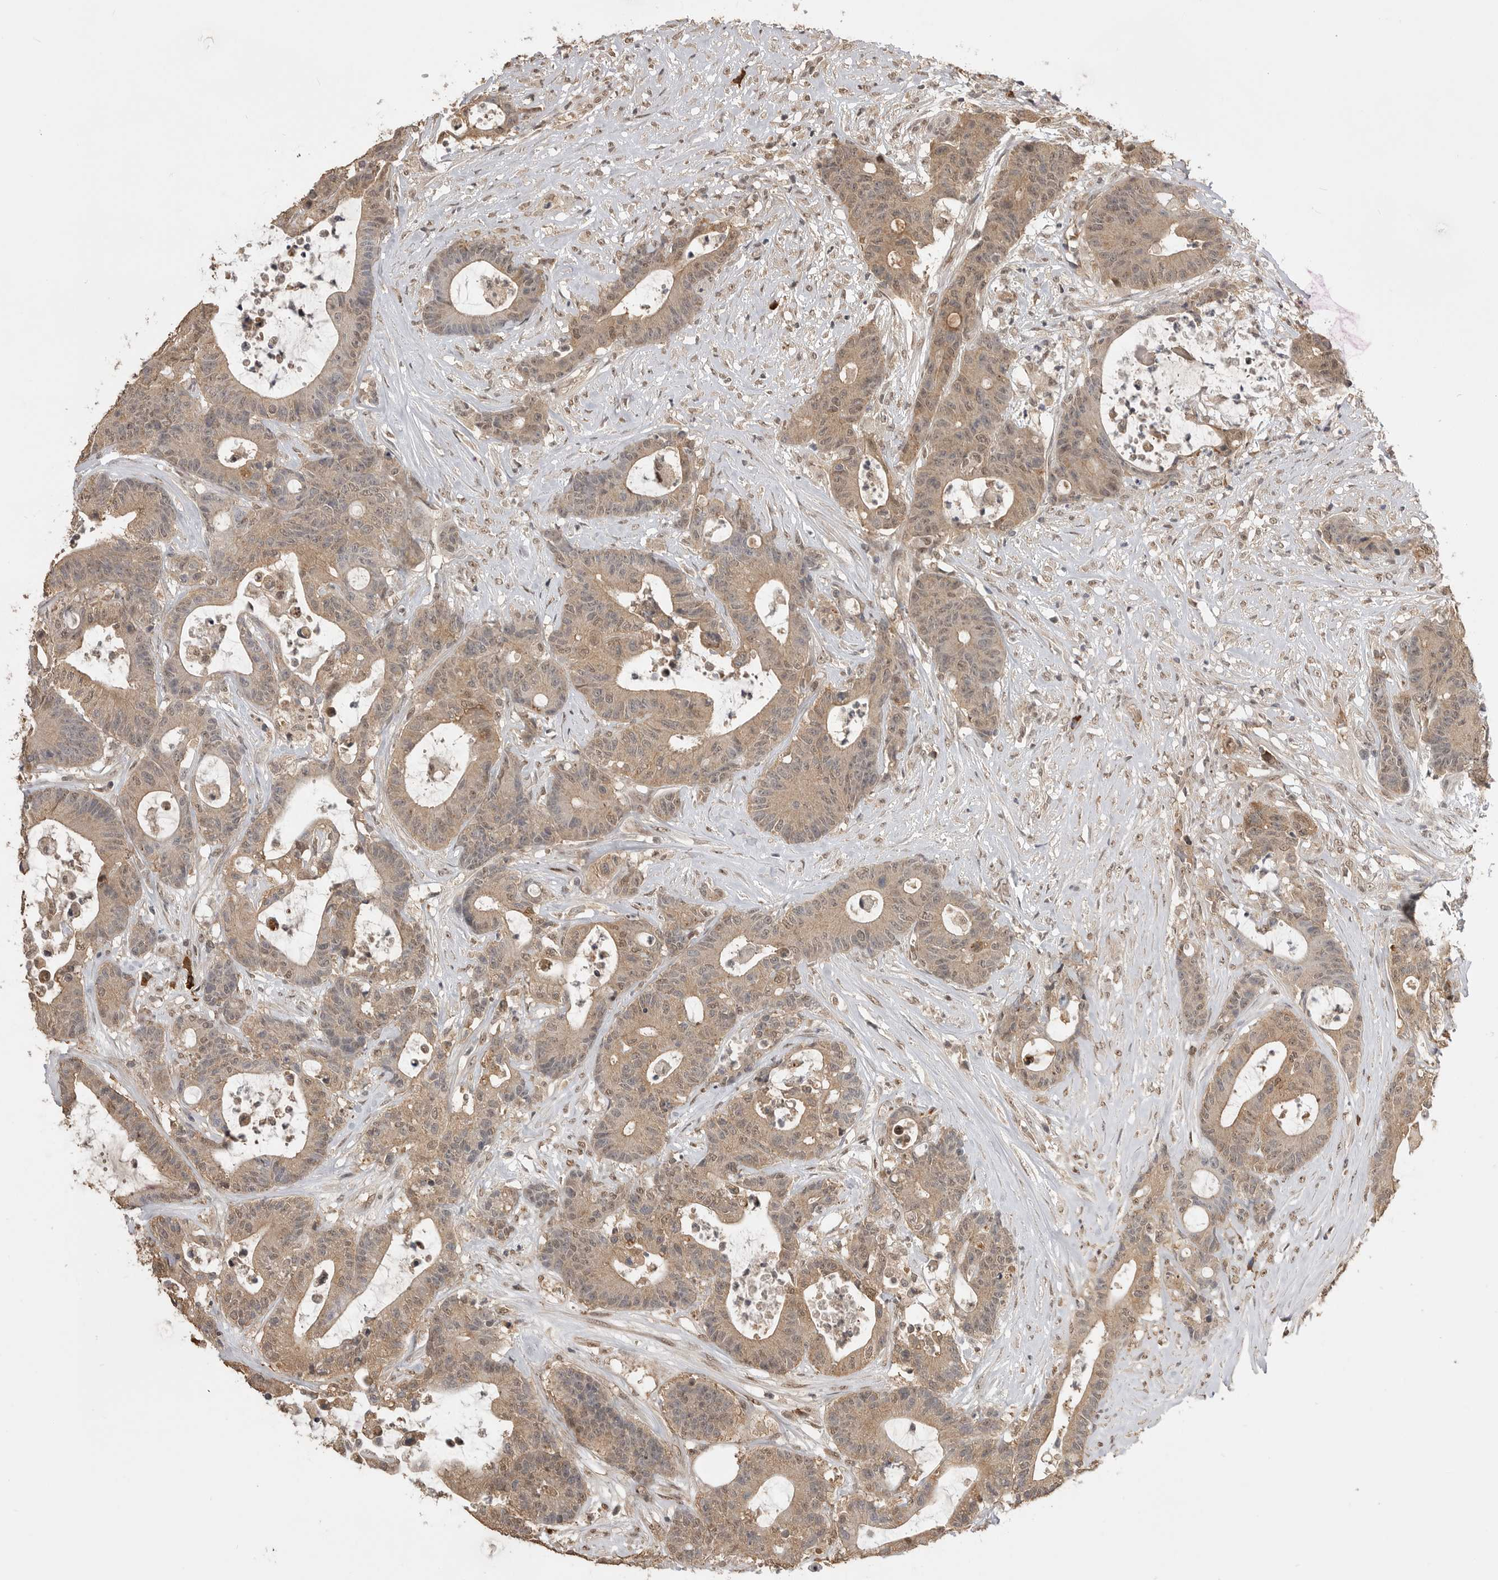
{"staining": {"intensity": "weak", "quantity": ">75%", "location": "cytoplasmic/membranous,nuclear"}, "tissue": "colorectal cancer", "cell_type": "Tumor cells", "image_type": "cancer", "snomed": [{"axis": "morphology", "description": "Adenocarcinoma, NOS"}, {"axis": "topography", "description": "Colon"}], "caption": "Immunohistochemistry of human colorectal adenocarcinoma demonstrates low levels of weak cytoplasmic/membranous and nuclear positivity in approximately >75% of tumor cells.", "gene": "ASPSCR1", "patient": {"sex": "female", "age": 84}}